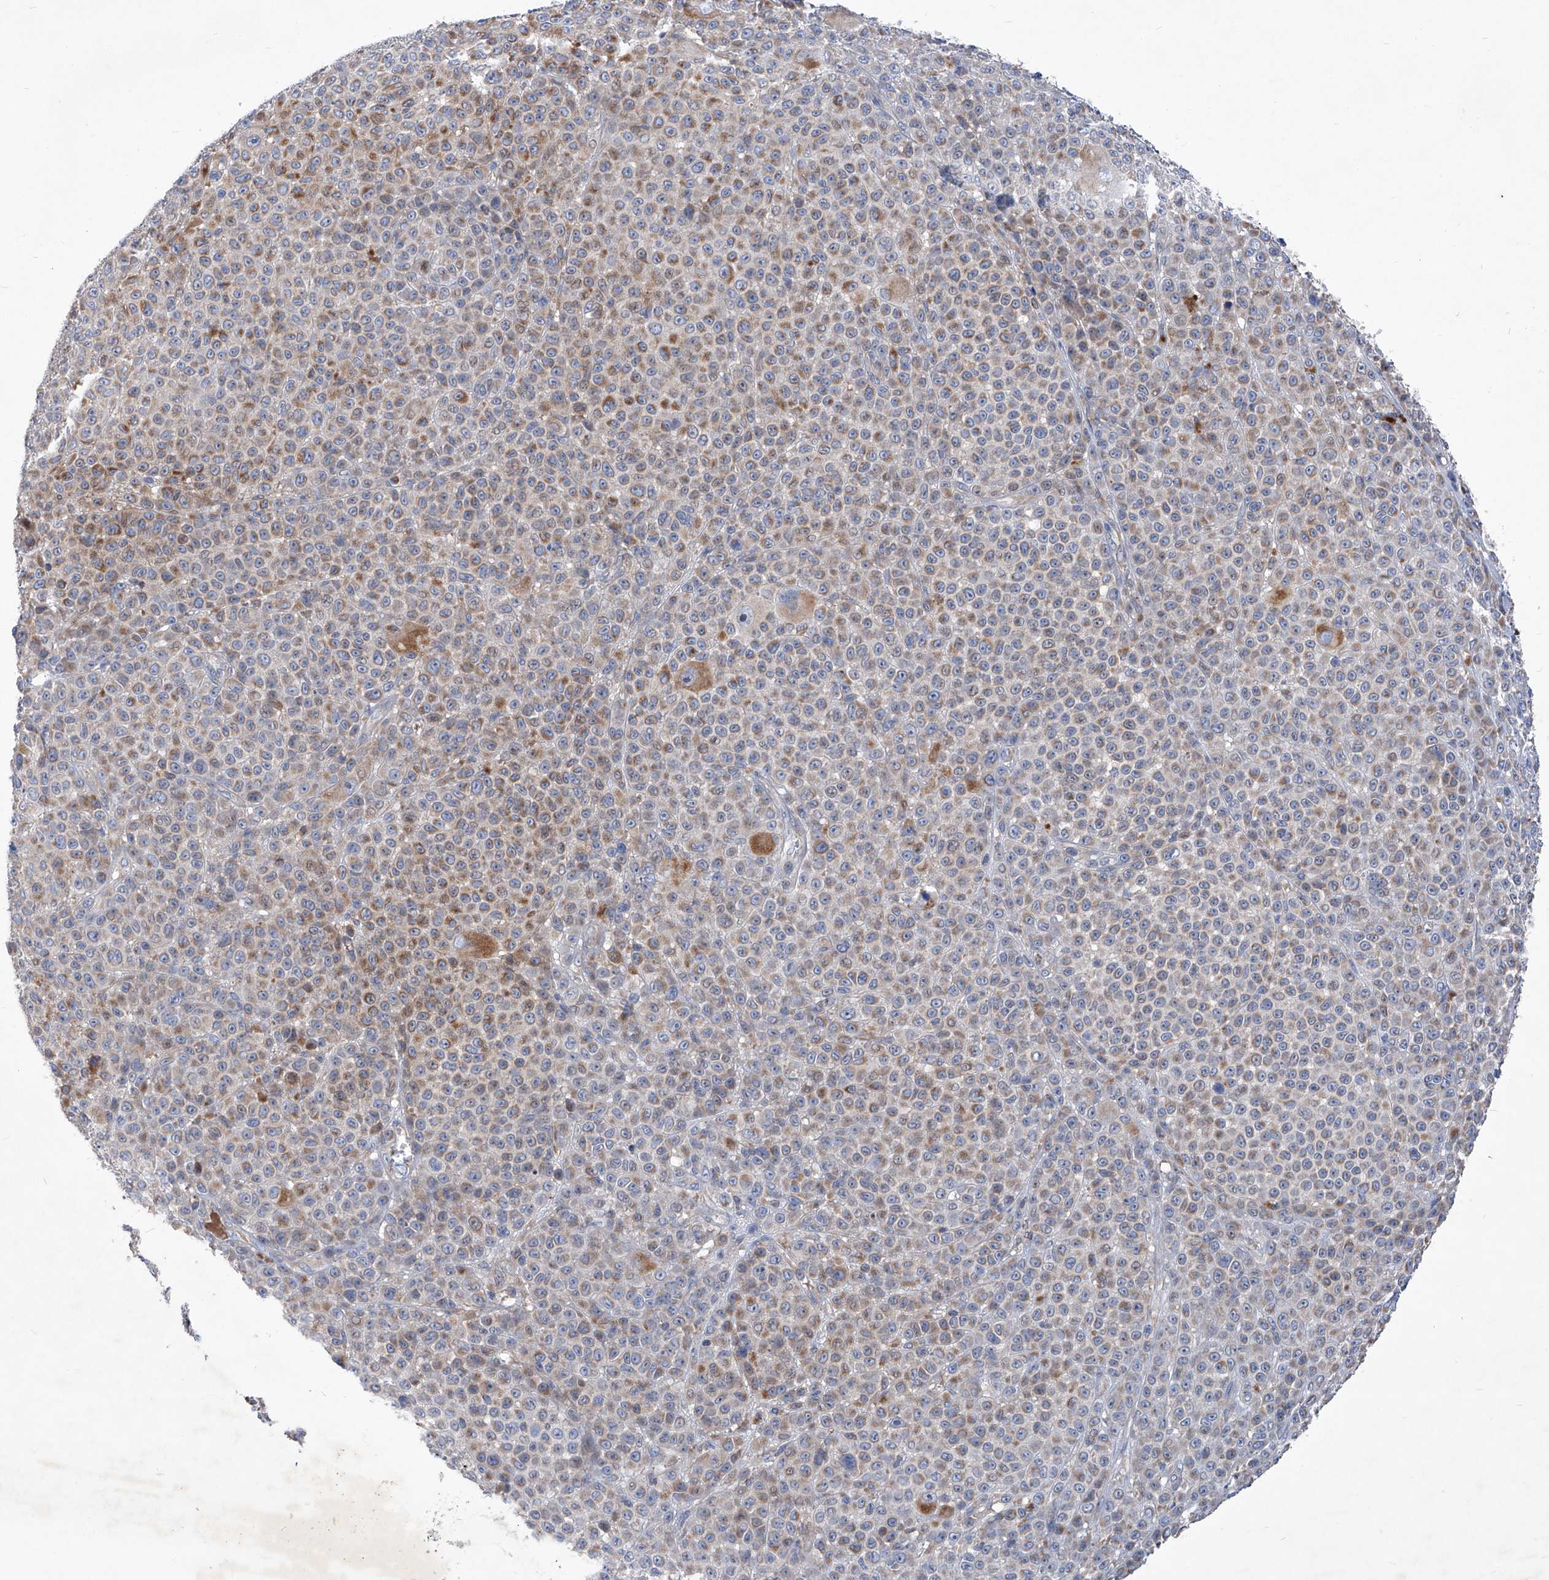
{"staining": {"intensity": "moderate", "quantity": "25%-75%", "location": "cytoplasmic/membranous"}, "tissue": "melanoma", "cell_type": "Tumor cells", "image_type": "cancer", "snomed": [{"axis": "morphology", "description": "Malignant melanoma, NOS"}, {"axis": "topography", "description": "Skin"}], "caption": "Immunohistochemical staining of human melanoma shows medium levels of moderate cytoplasmic/membranous protein expression in approximately 25%-75% of tumor cells.", "gene": "EPHA8", "patient": {"sex": "female", "age": 94}}